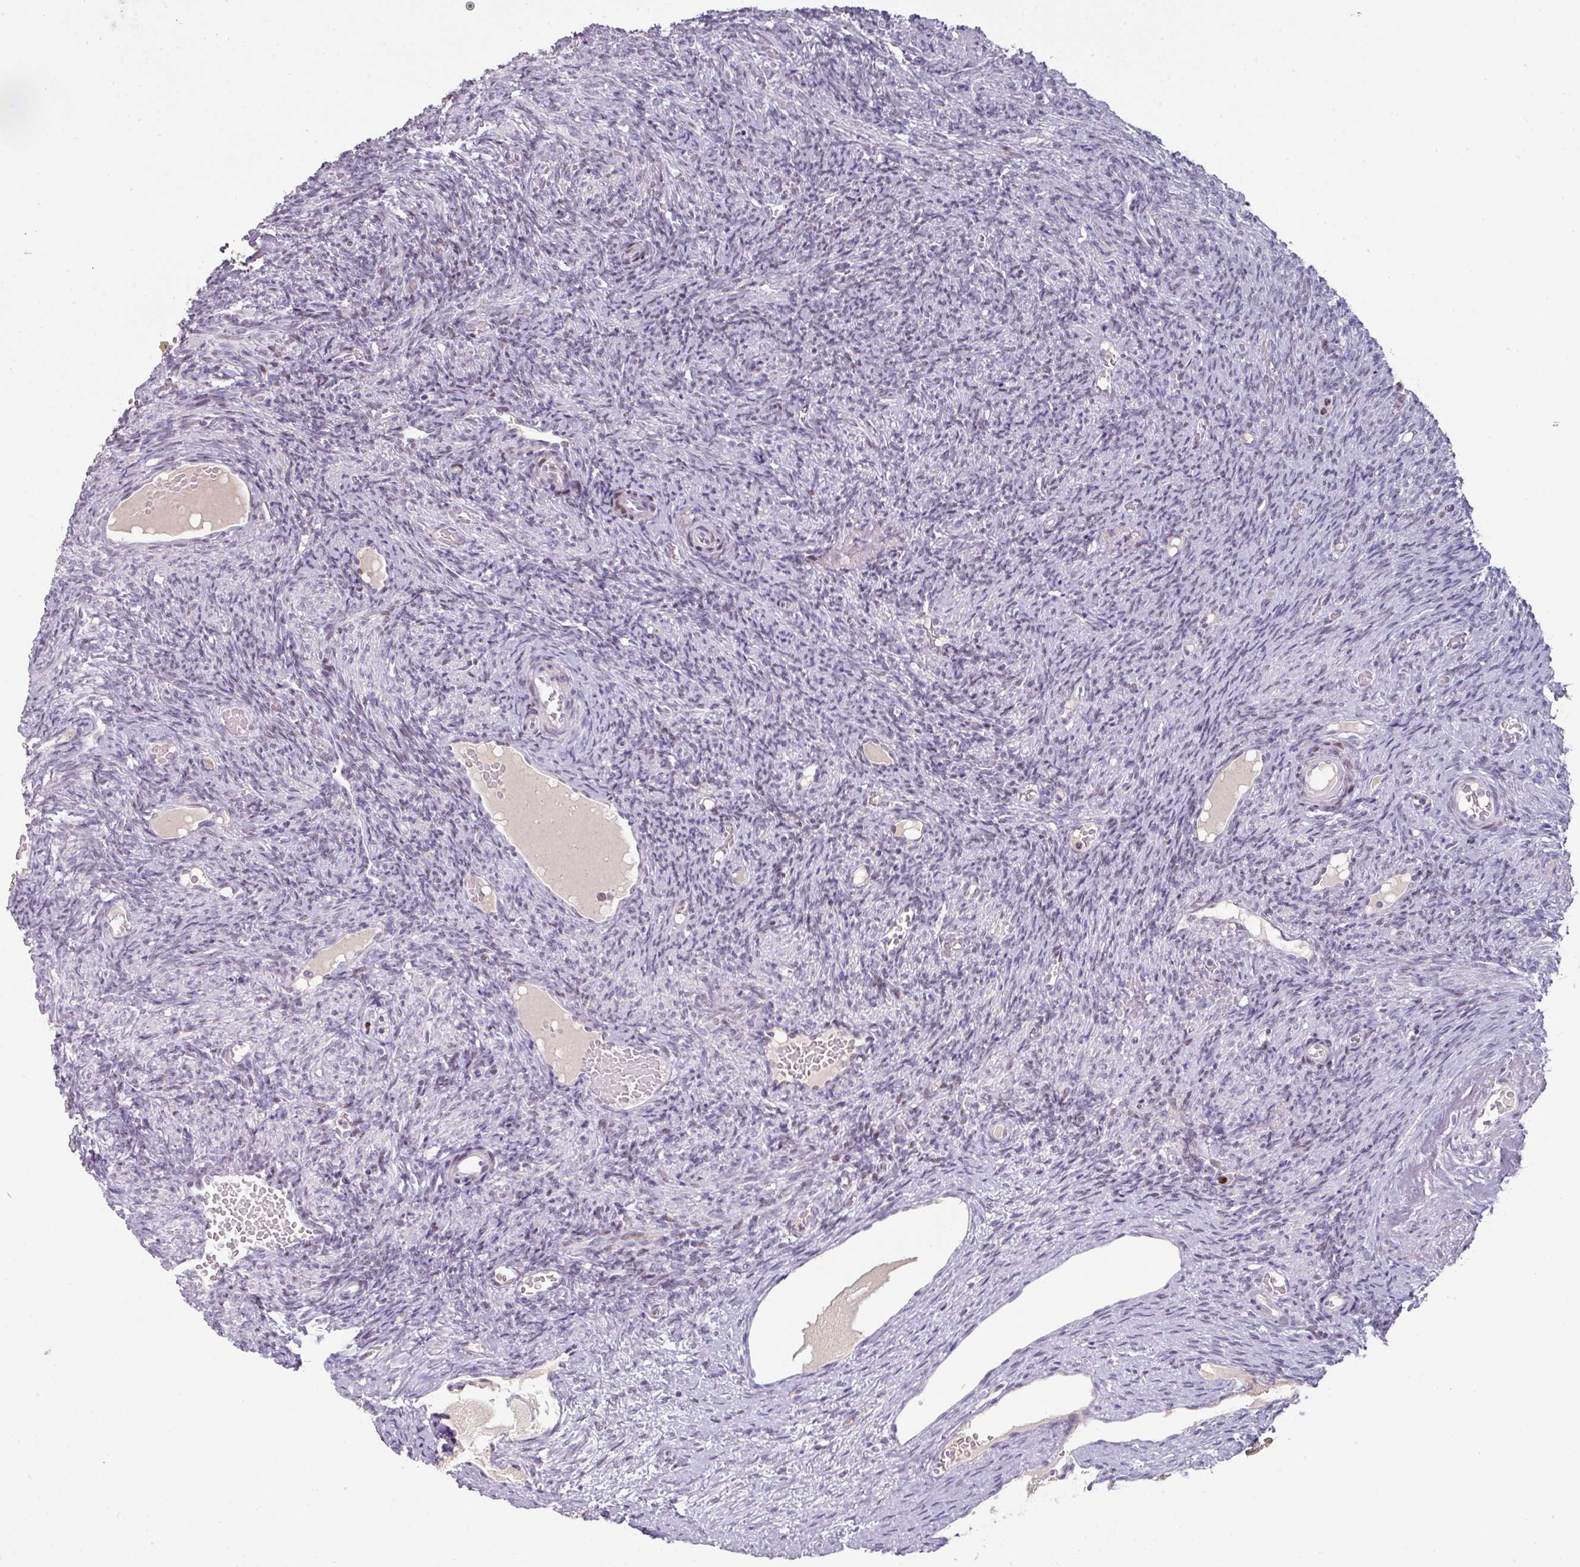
{"staining": {"intensity": "weak", "quantity": "25%-75%", "location": "cytoplasmic/membranous"}, "tissue": "ovary", "cell_type": "Follicle cells", "image_type": "normal", "snomed": [{"axis": "morphology", "description": "Normal tissue, NOS"}, {"axis": "topography", "description": "Ovary"}], "caption": "Protein expression analysis of unremarkable human ovary reveals weak cytoplasmic/membranous expression in about 25%-75% of follicle cells. (Brightfield microscopy of DAB IHC at high magnification).", "gene": "GTF2H3", "patient": {"sex": "female", "age": 51}}